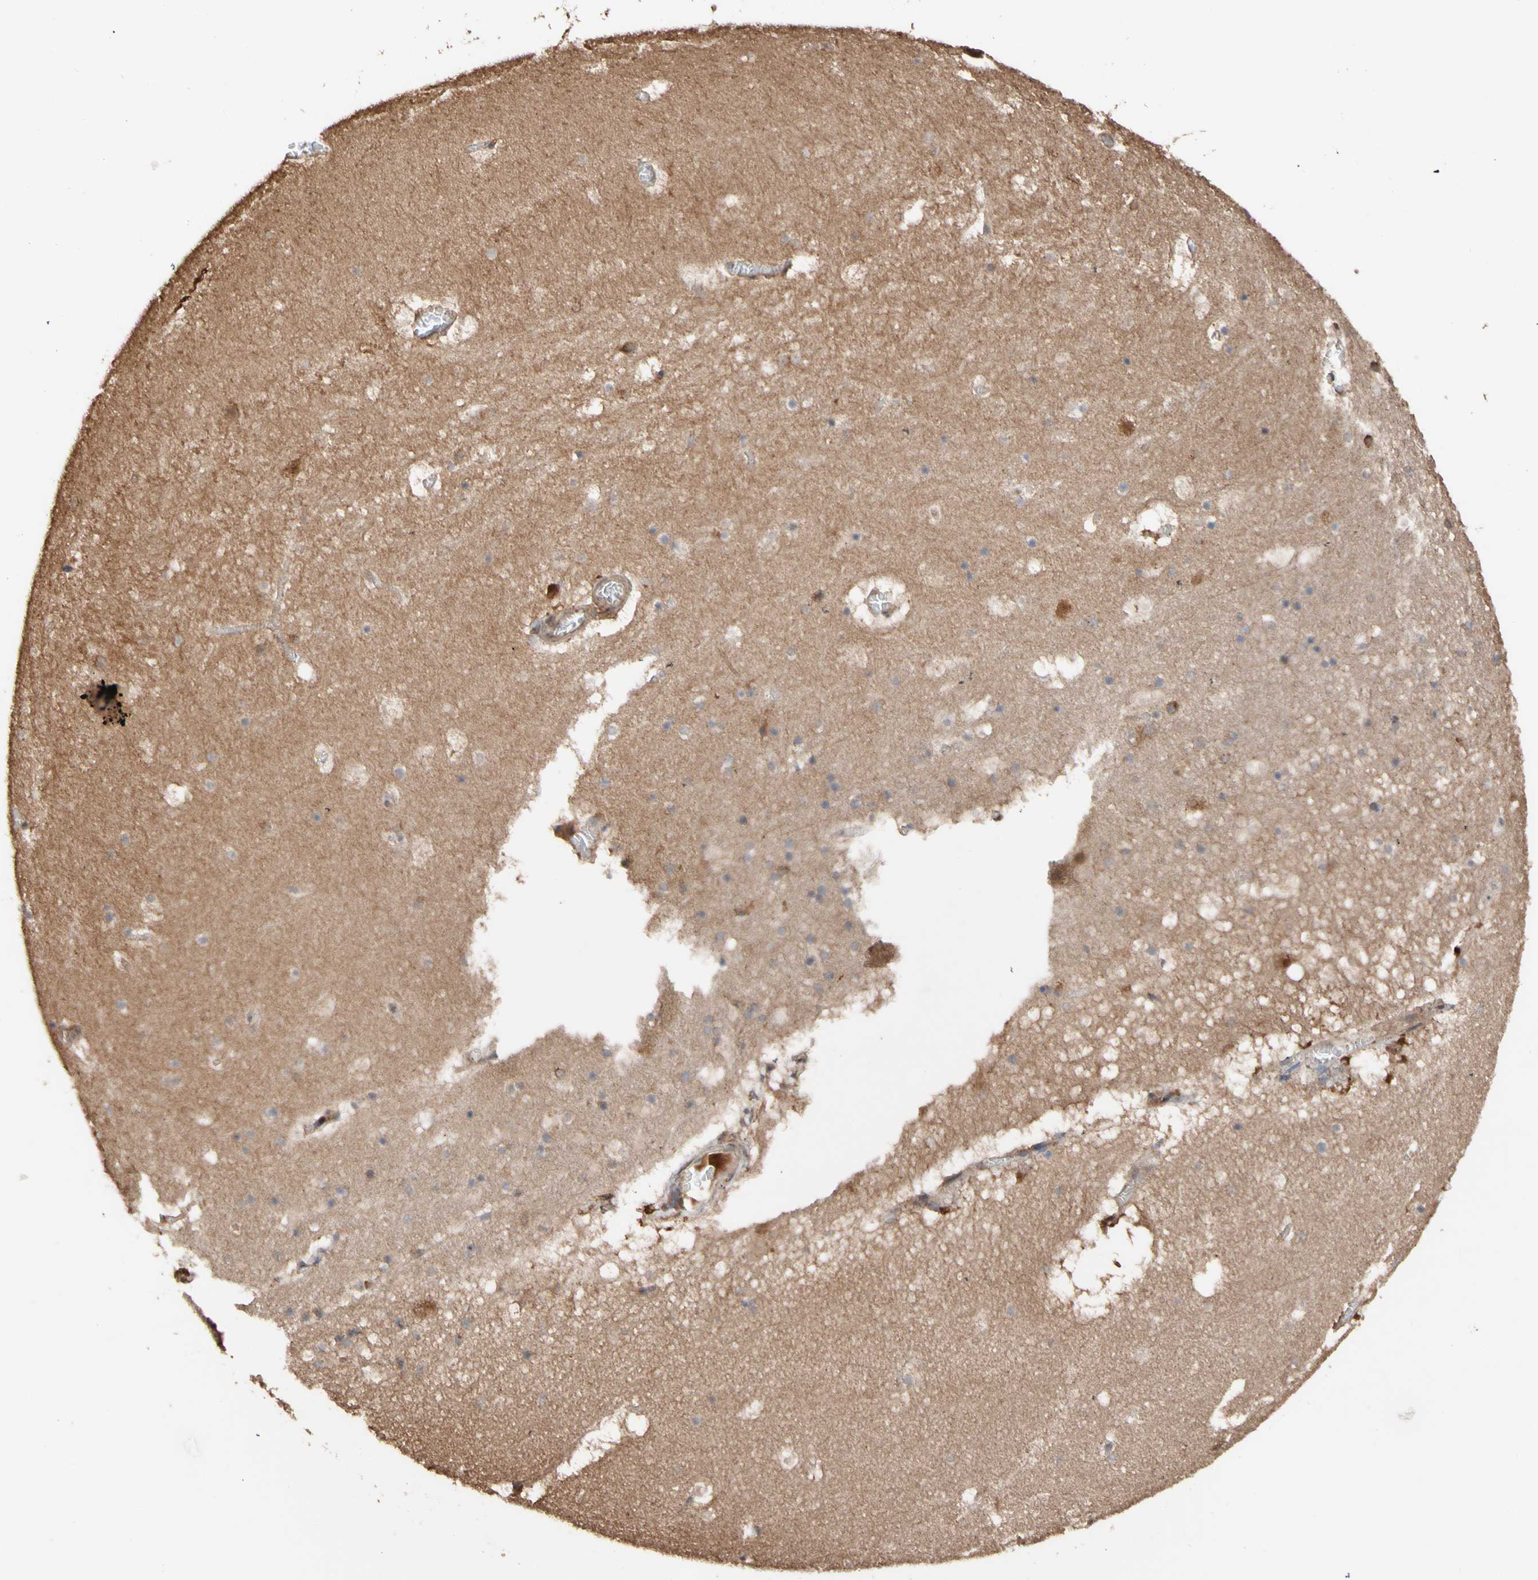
{"staining": {"intensity": "moderate", "quantity": "<25%", "location": "cytoplasmic/membranous"}, "tissue": "hippocampus", "cell_type": "Glial cells", "image_type": "normal", "snomed": [{"axis": "morphology", "description": "Normal tissue, NOS"}, {"axis": "topography", "description": "Hippocampus"}], "caption": "IHC photomicrograph of unremarkable hippocampus: human hippocampus stained using IHC demonstrates low levels of moderate protein expression localized specifically in the cytoplasmic/membranous of glial cells, appearing as a cytoplasmic/membranous brown color.", "gene": "NECTIN3", "patient": {"sex": "male", "age": 45}}